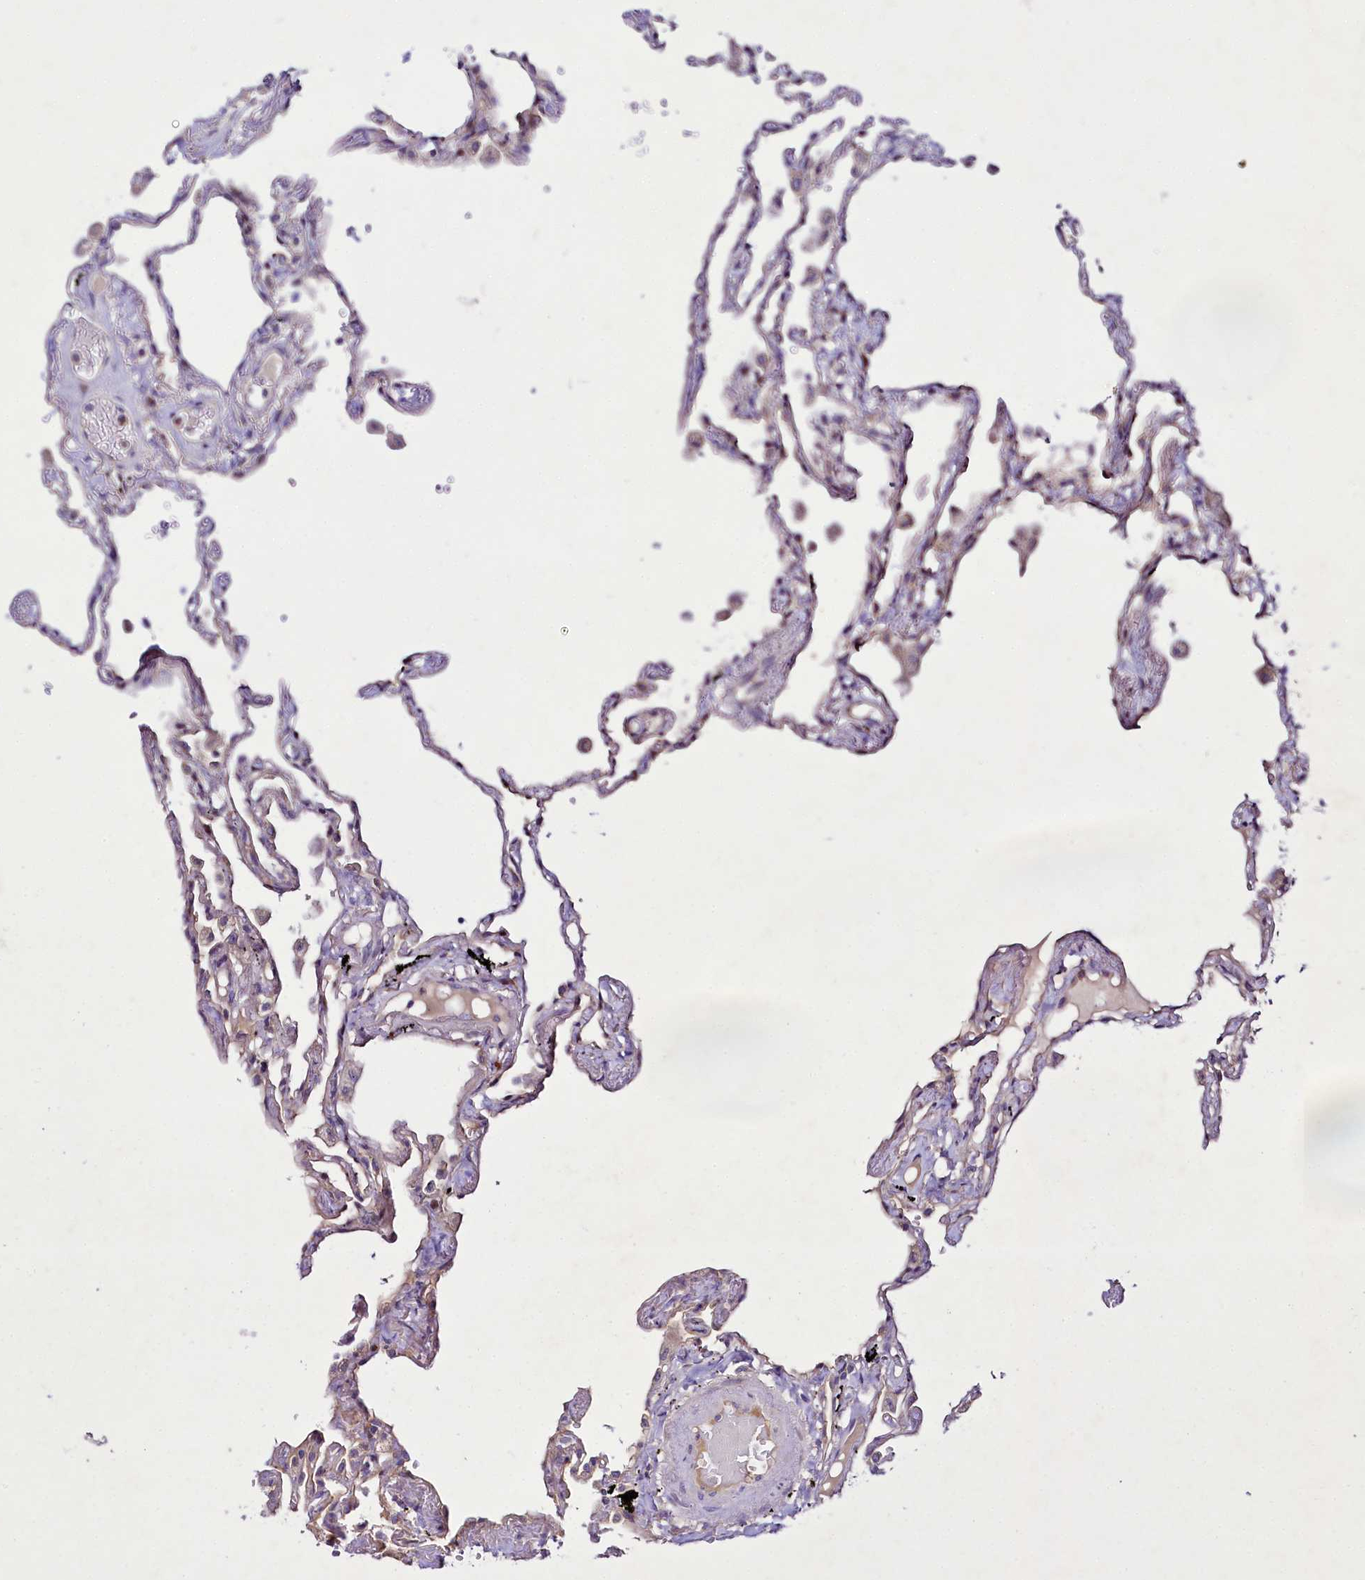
{"staining": {"intensity": "negative", "quantity": "none", "location": "none"}, "tissue": "lung", "cell_type": "Alveolar cells", "image_type": "normal", "snomed": [{"axis": "morphology", "description": "Normal tissue, NOS"}, {"axis": "topography", "description": "Lung"}], "caption": "Alveolar cells are negative for brown protein staining in normal lung. (DAB (3,3'-diaminobenzidine) immunohistochemistry (IHC) with hematoxylin counter stain).", "gene": "ZC3H12C", "patient": {"sex": "female", "age": 67}}